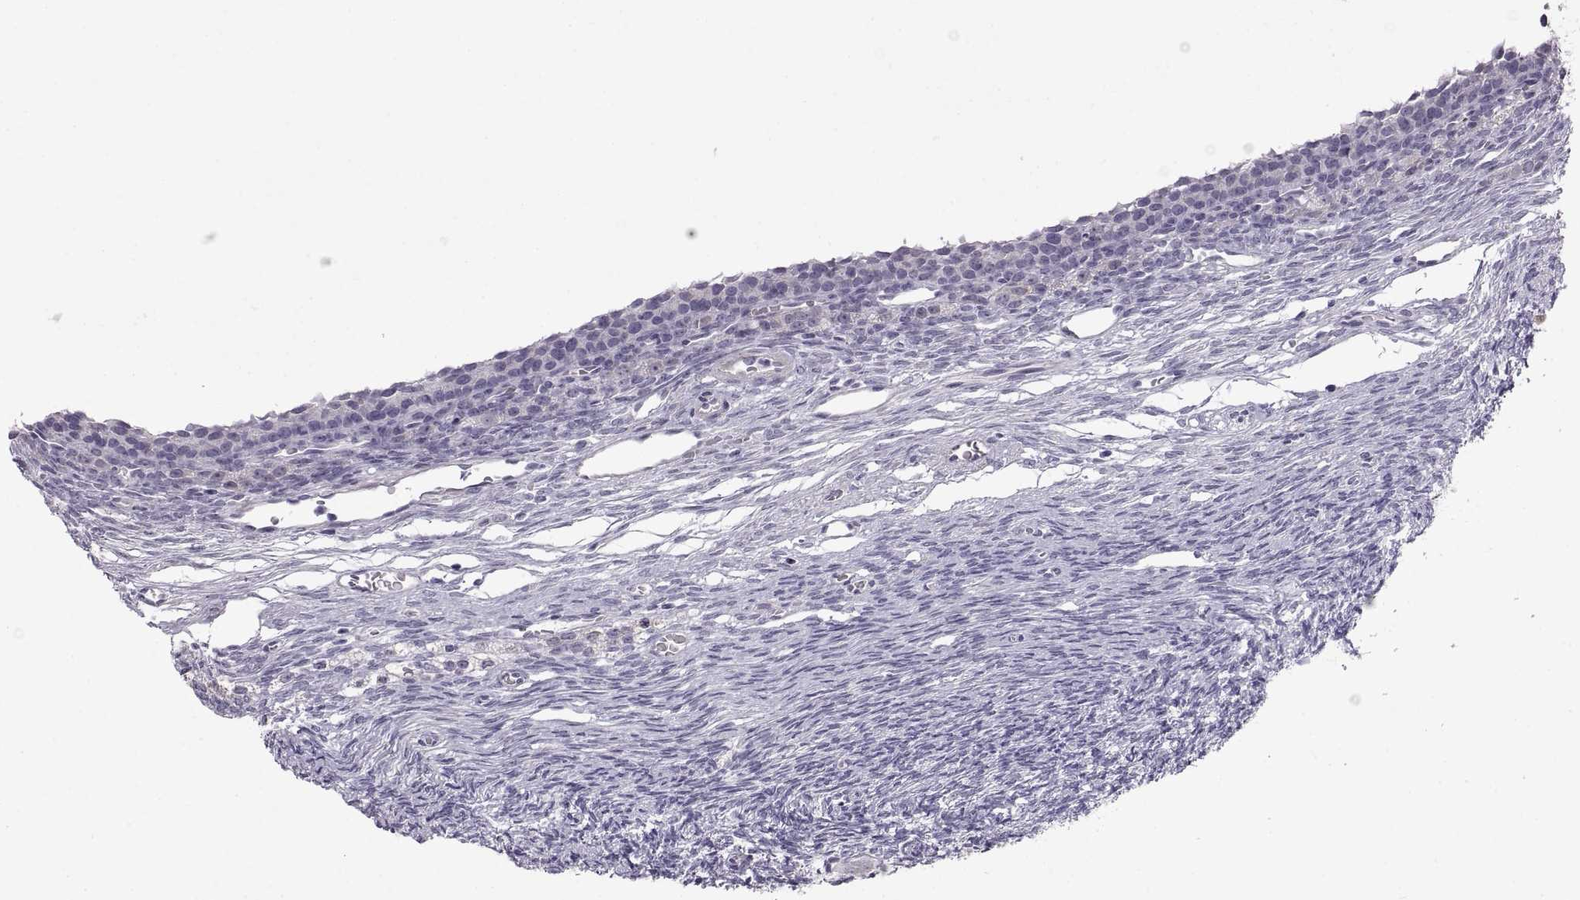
{"staining": {"intensity": "negative", "quantity": "none", "location": "none"}, "tissue": "ovary", "cell_type": "Ovarian stroma cells", "image_type": "normal", "snomed": [{"axis": "morphology", "description": "Normal tissue, NOS"}, {"axis": "topography", "description": "Ovary"}], "caption": "DAB (3,3'-diaminobenzidine) immunohistochemical staining of normal ovary exhibits no significant positivity in ovarian stroma cells.", "gene": "FAM170A", "patient": {"sex": "female", "age": 27}}